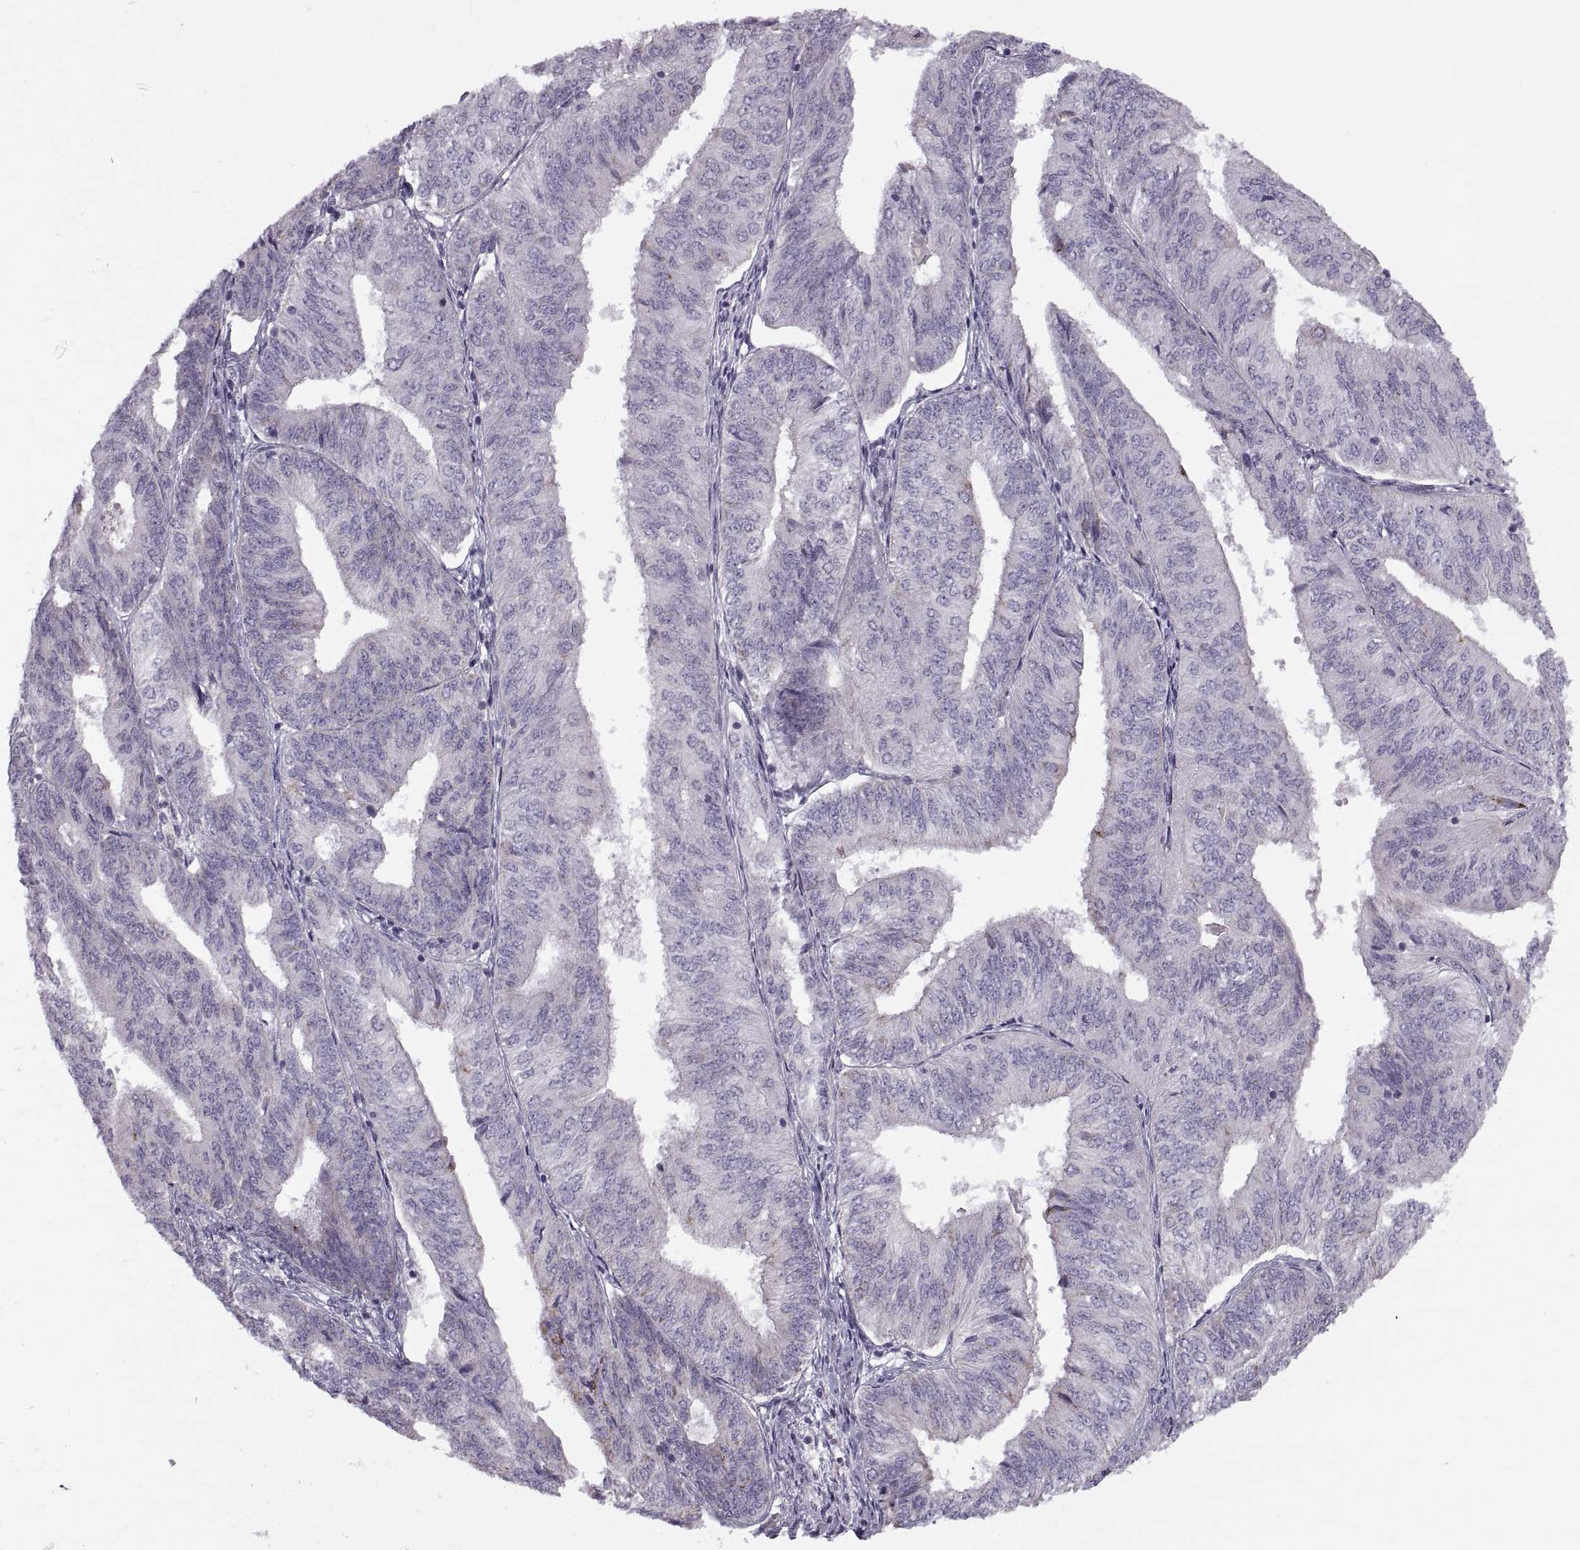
{"staining": {"intensity": "negative", "quantity": "none", "location": "none"}, "tissue": "endometrial cancer", "cell_type": "Tumor cells", "image_type": "cancer", "snomed": [{"axis": "morphology", "description": "Adenocarcinoma, NOS"}, {"axis": "topography", "description": "Endometrium"}], "caption": "Tumor cells are negative for brown protein staining in endometrial cancer (adenocarcinoma).", "gene": "PIERCE1", "patient": {"sex": "female", "age": 58}}